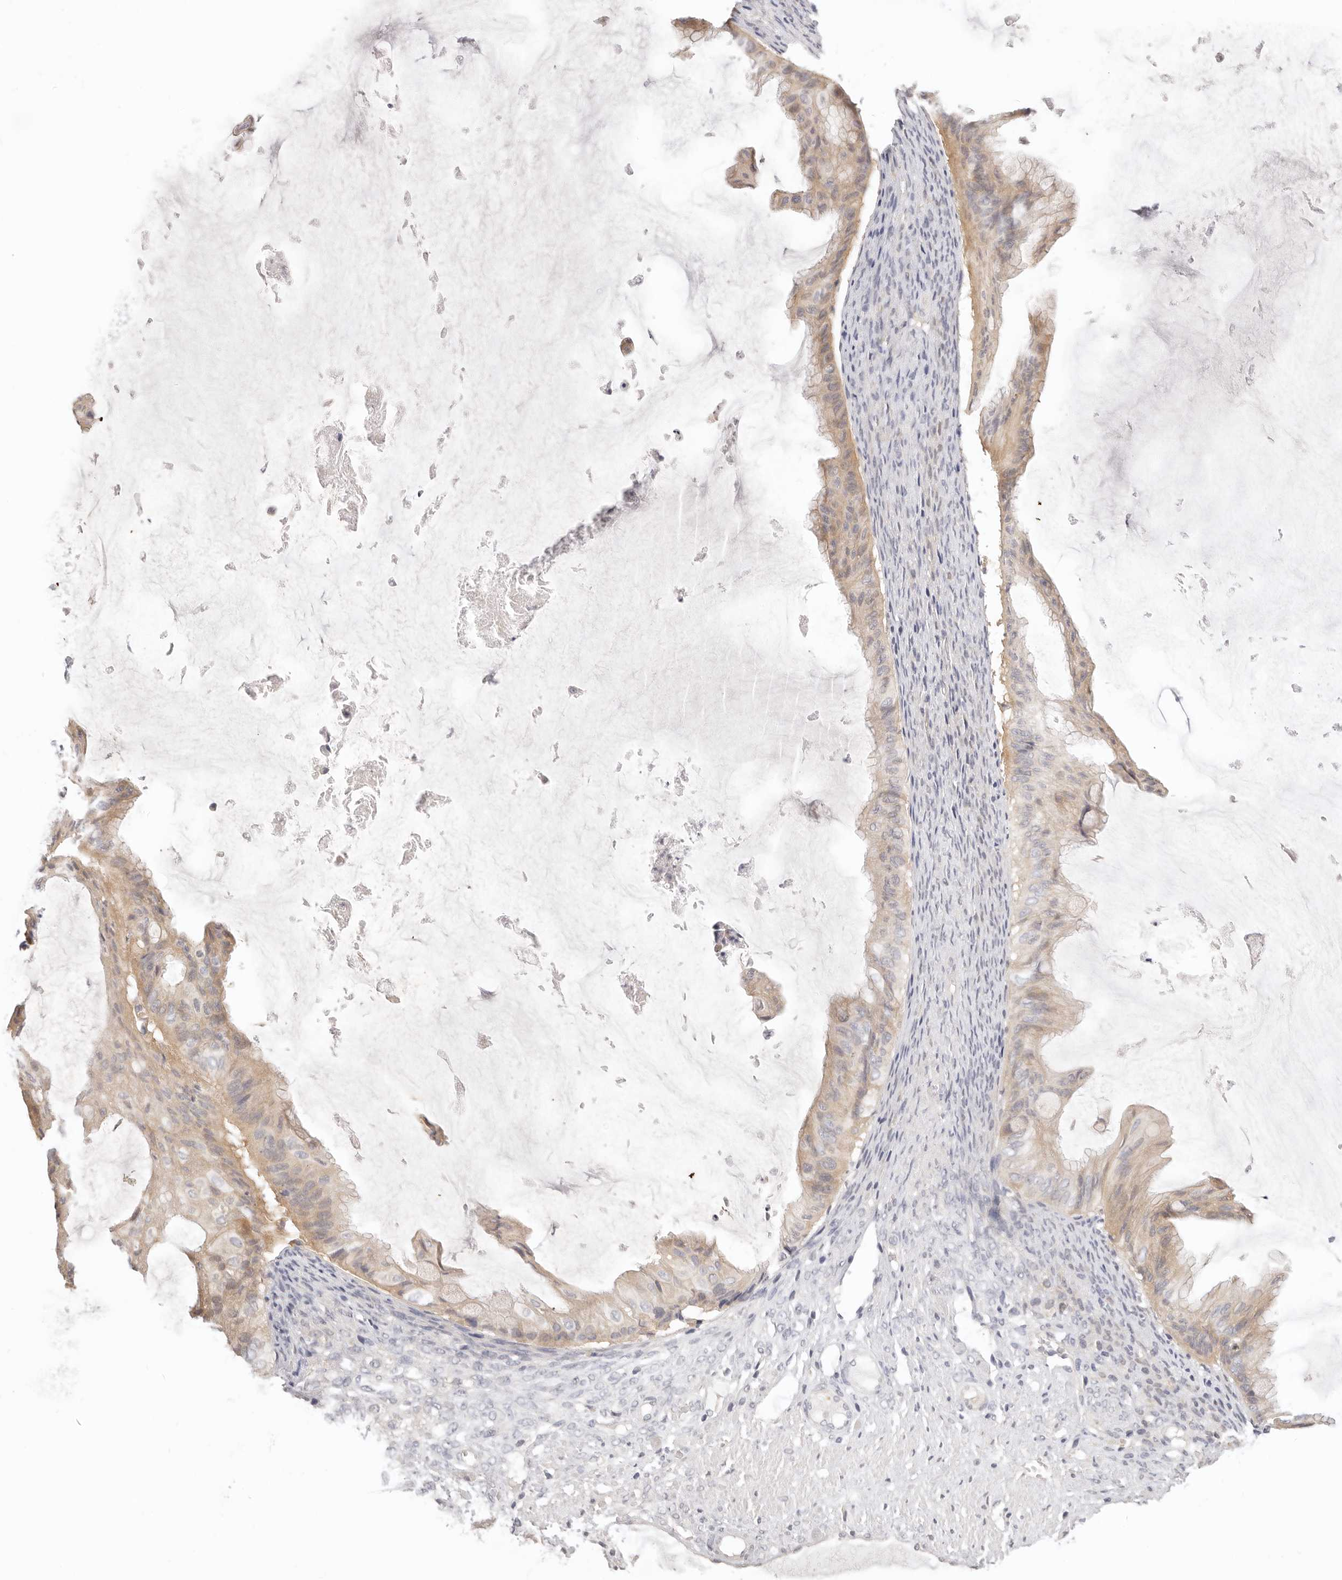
{"staining": {"intensity": "moderate", "quantity": "<25%", "location": "cytoplasmic/membranous"}, "tissue": "ovarian cancer", "cell_type": "Tumor cells", "image_type": "cancer", "snomed": [{"axis": "morphology", "description": "Cystadenocarcinoma, mucinous, NOS"}, {"axis": "topography", "description": "Ovary"}], "caption": "A high-resolution image shows immunohistochemistry staining of mucinous cystadenocarcinoma (ovarian), which displays moderate cytoplasmic/membranous staining in about <25% of tumor cells.", "gene": "GGPS1", "patient": {"sex": "female", "age": 61}}